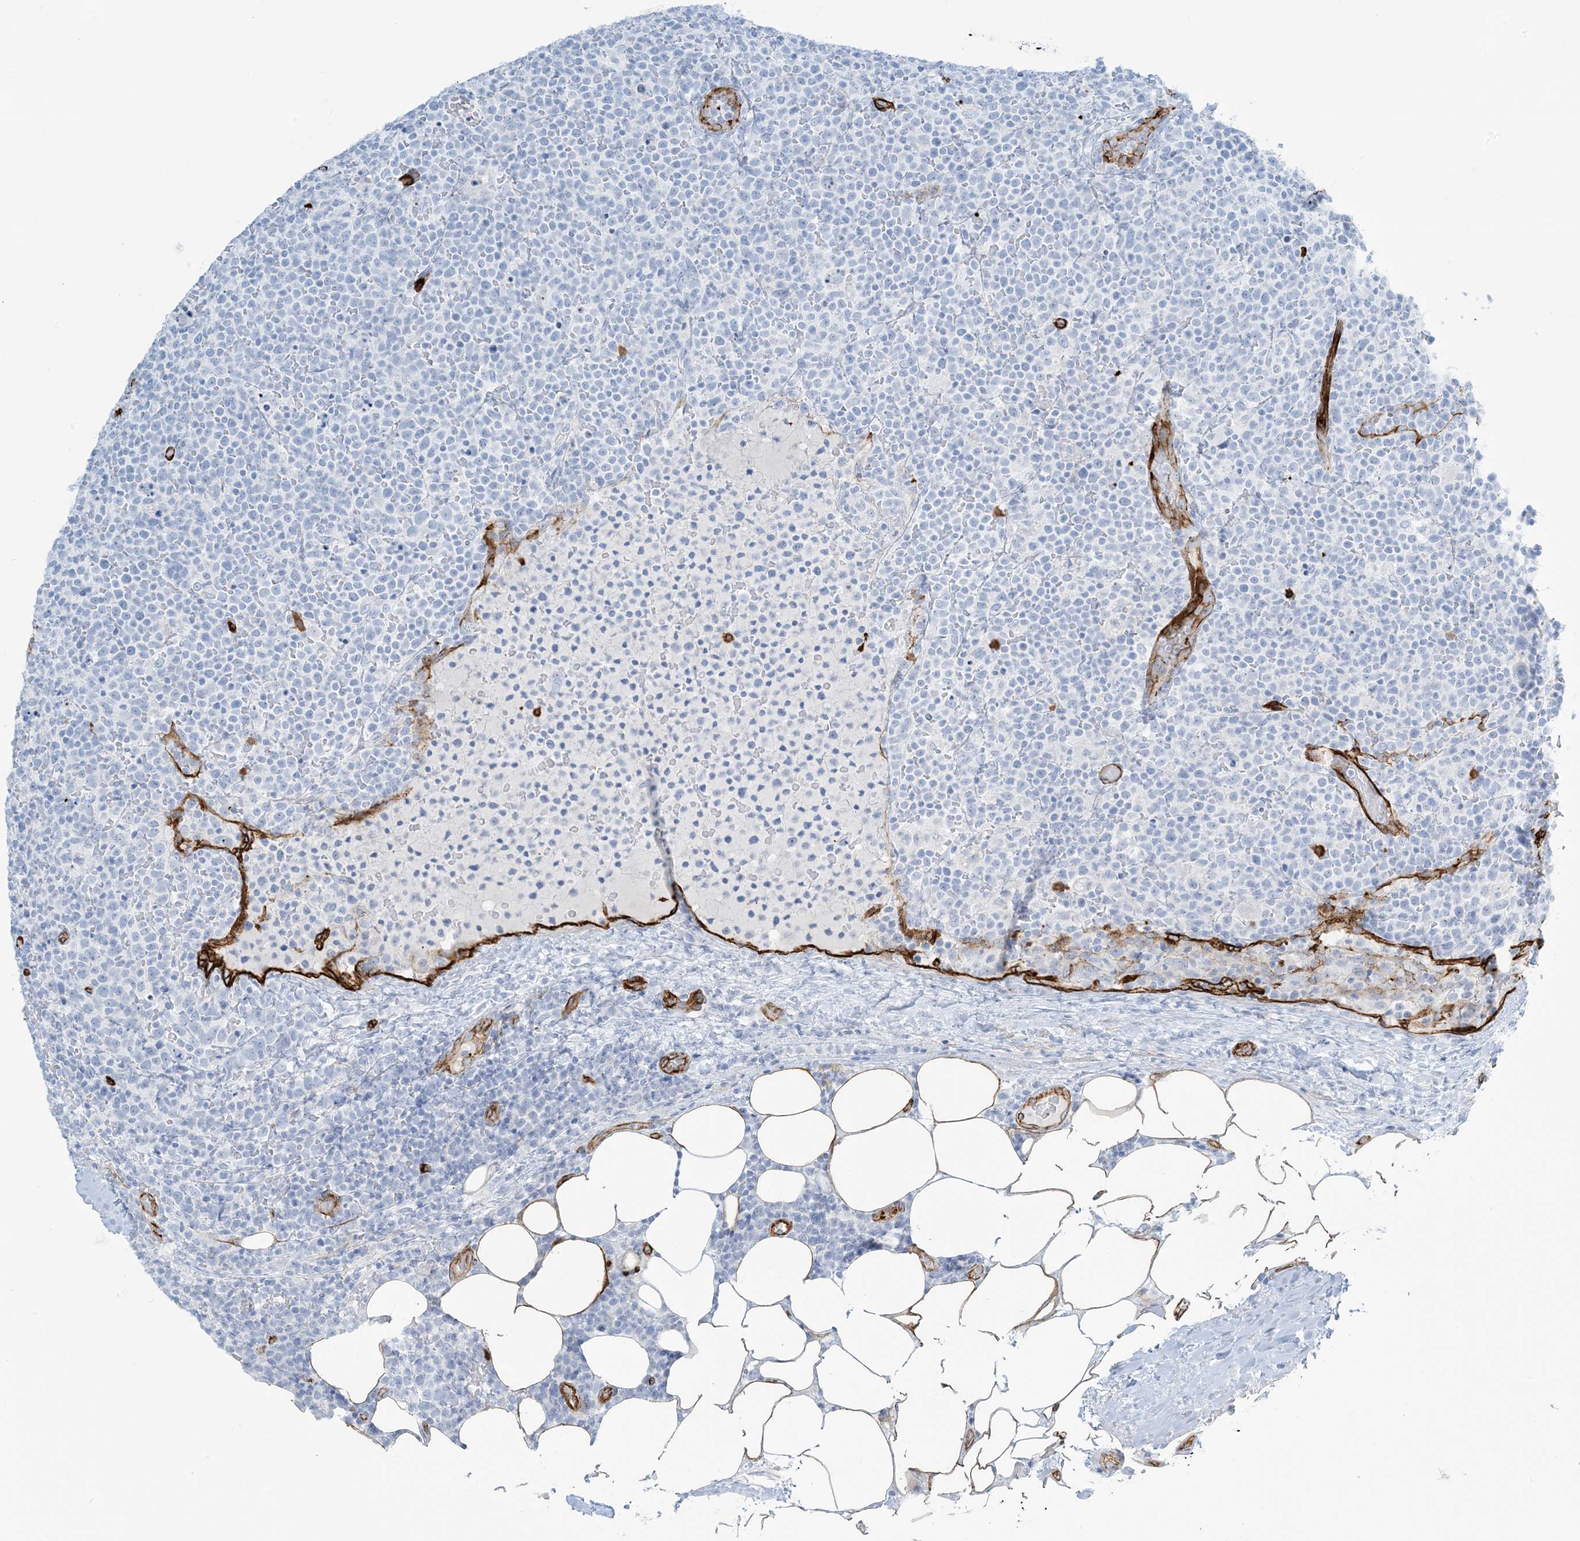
{"staining": {"intensity": "negative", "quantity": "none", "location": "none"}, "tissue": "lymphoma", "cell_type": "Tumor cells", "image_type": "cancer", "snomed": [{"axis": "morphology", "description": "Malignant lymphoma, non-Hodgkin's type, High grade"}, {"axis": "topography", "description": "Lymph node"}], "caption": "IHC image of lymphoma stained for a protein (brown), which displays no expression in tumor cells.", "gene": "EPS8L3", "patient": {"sex": "male", "age": 61}}